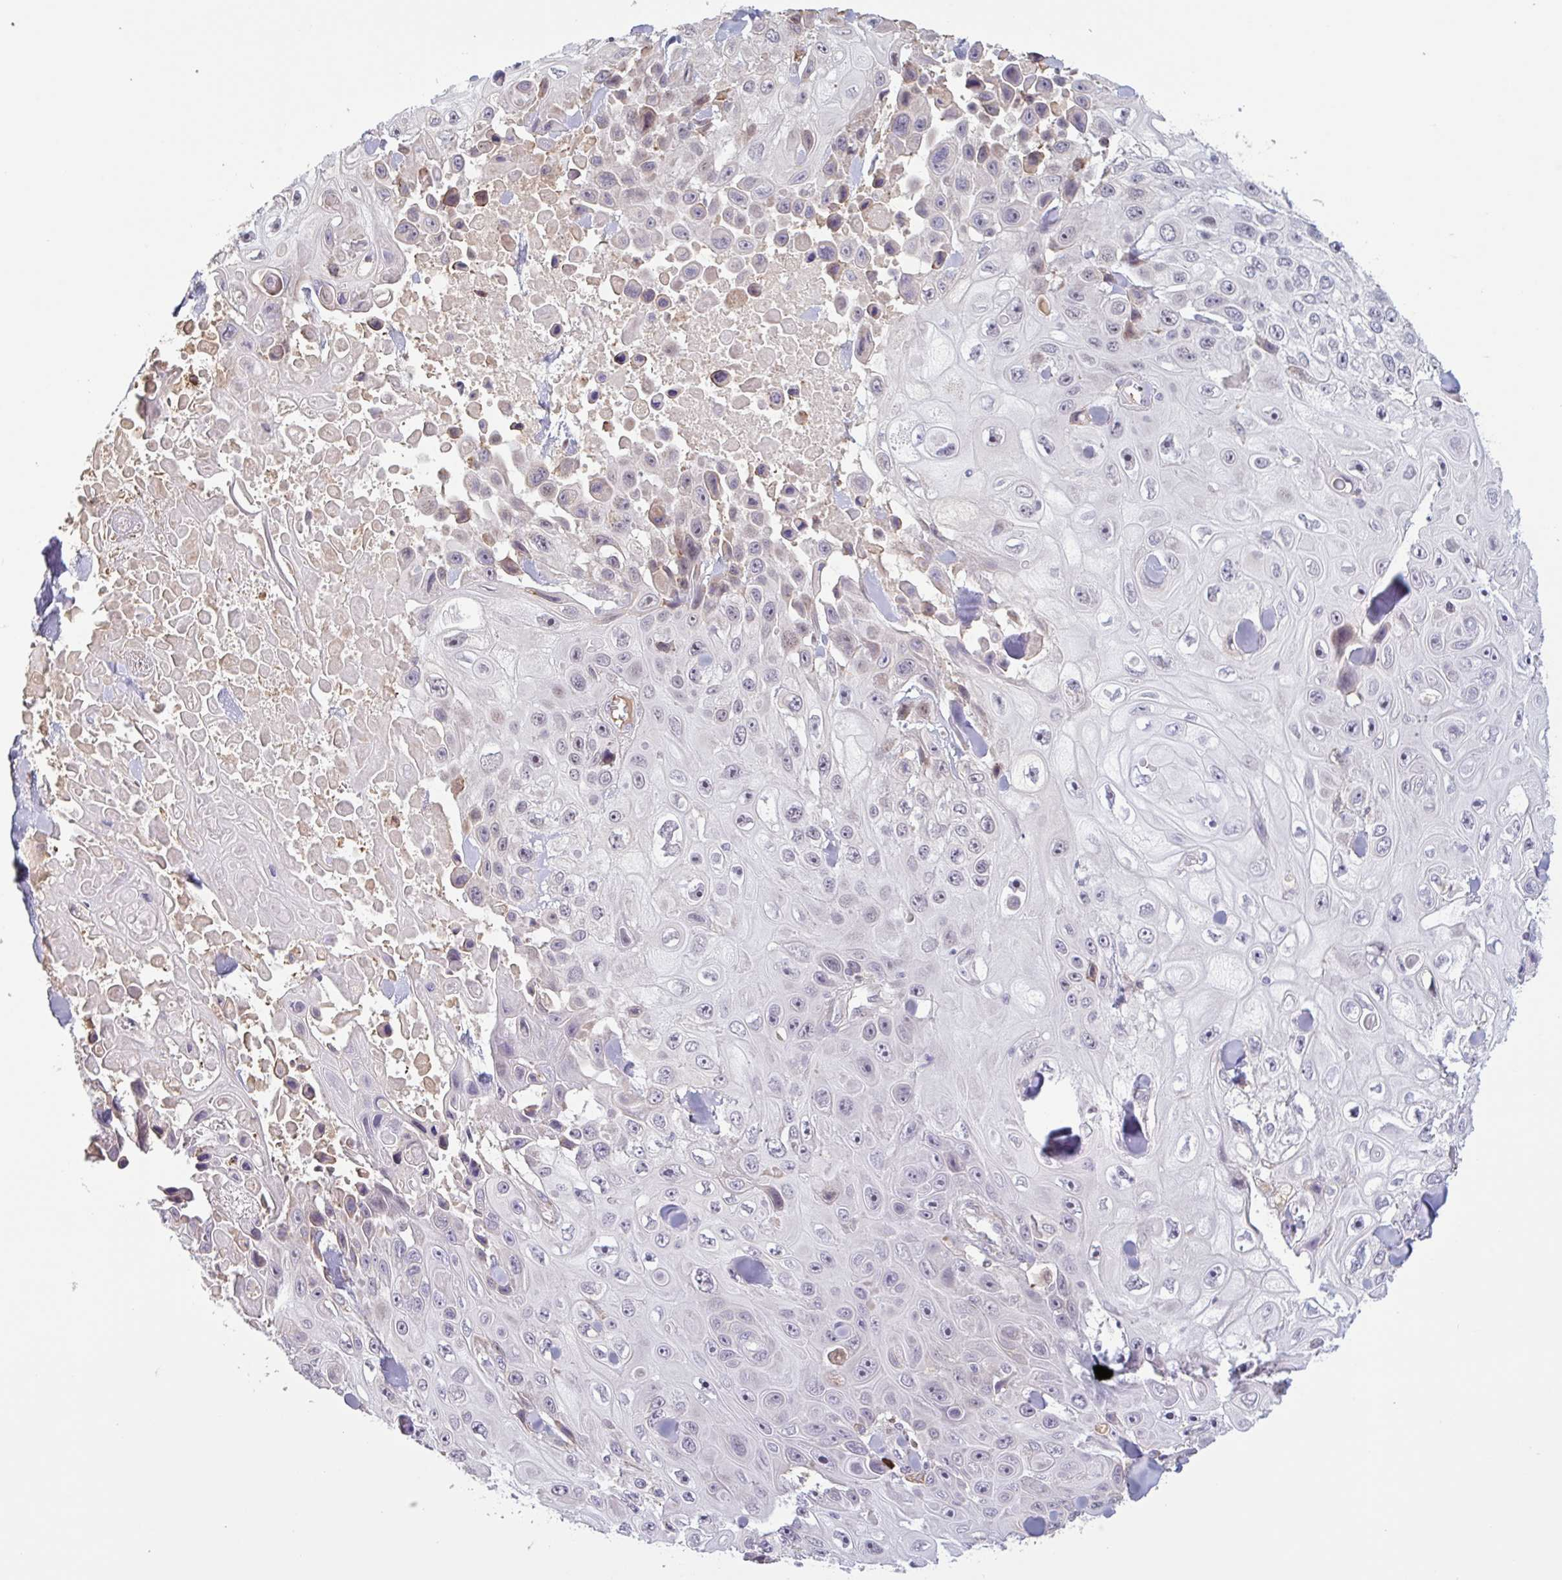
{"staining": {"intensity": "negative", "quantity": "none", "location": "none"}, "tissue": "skin cancer", "cell_type": "Tumor cells", "image_type": "cancer", "snomed": [{"axis": "morphology", "description": "Squamous cell carcinoma, NOS"}, {"axis": "topography", "description": "Skin"}], "caption": "High magnification brightfield microscopy of skin cancer (squamous cell carcinoma) stained with DAB (brown) and counterstained with hematoxylin (blue): tumor cells show no significant staining.", "gene": "TAF1D", "patient": {"sex": "male", "age": 82}}